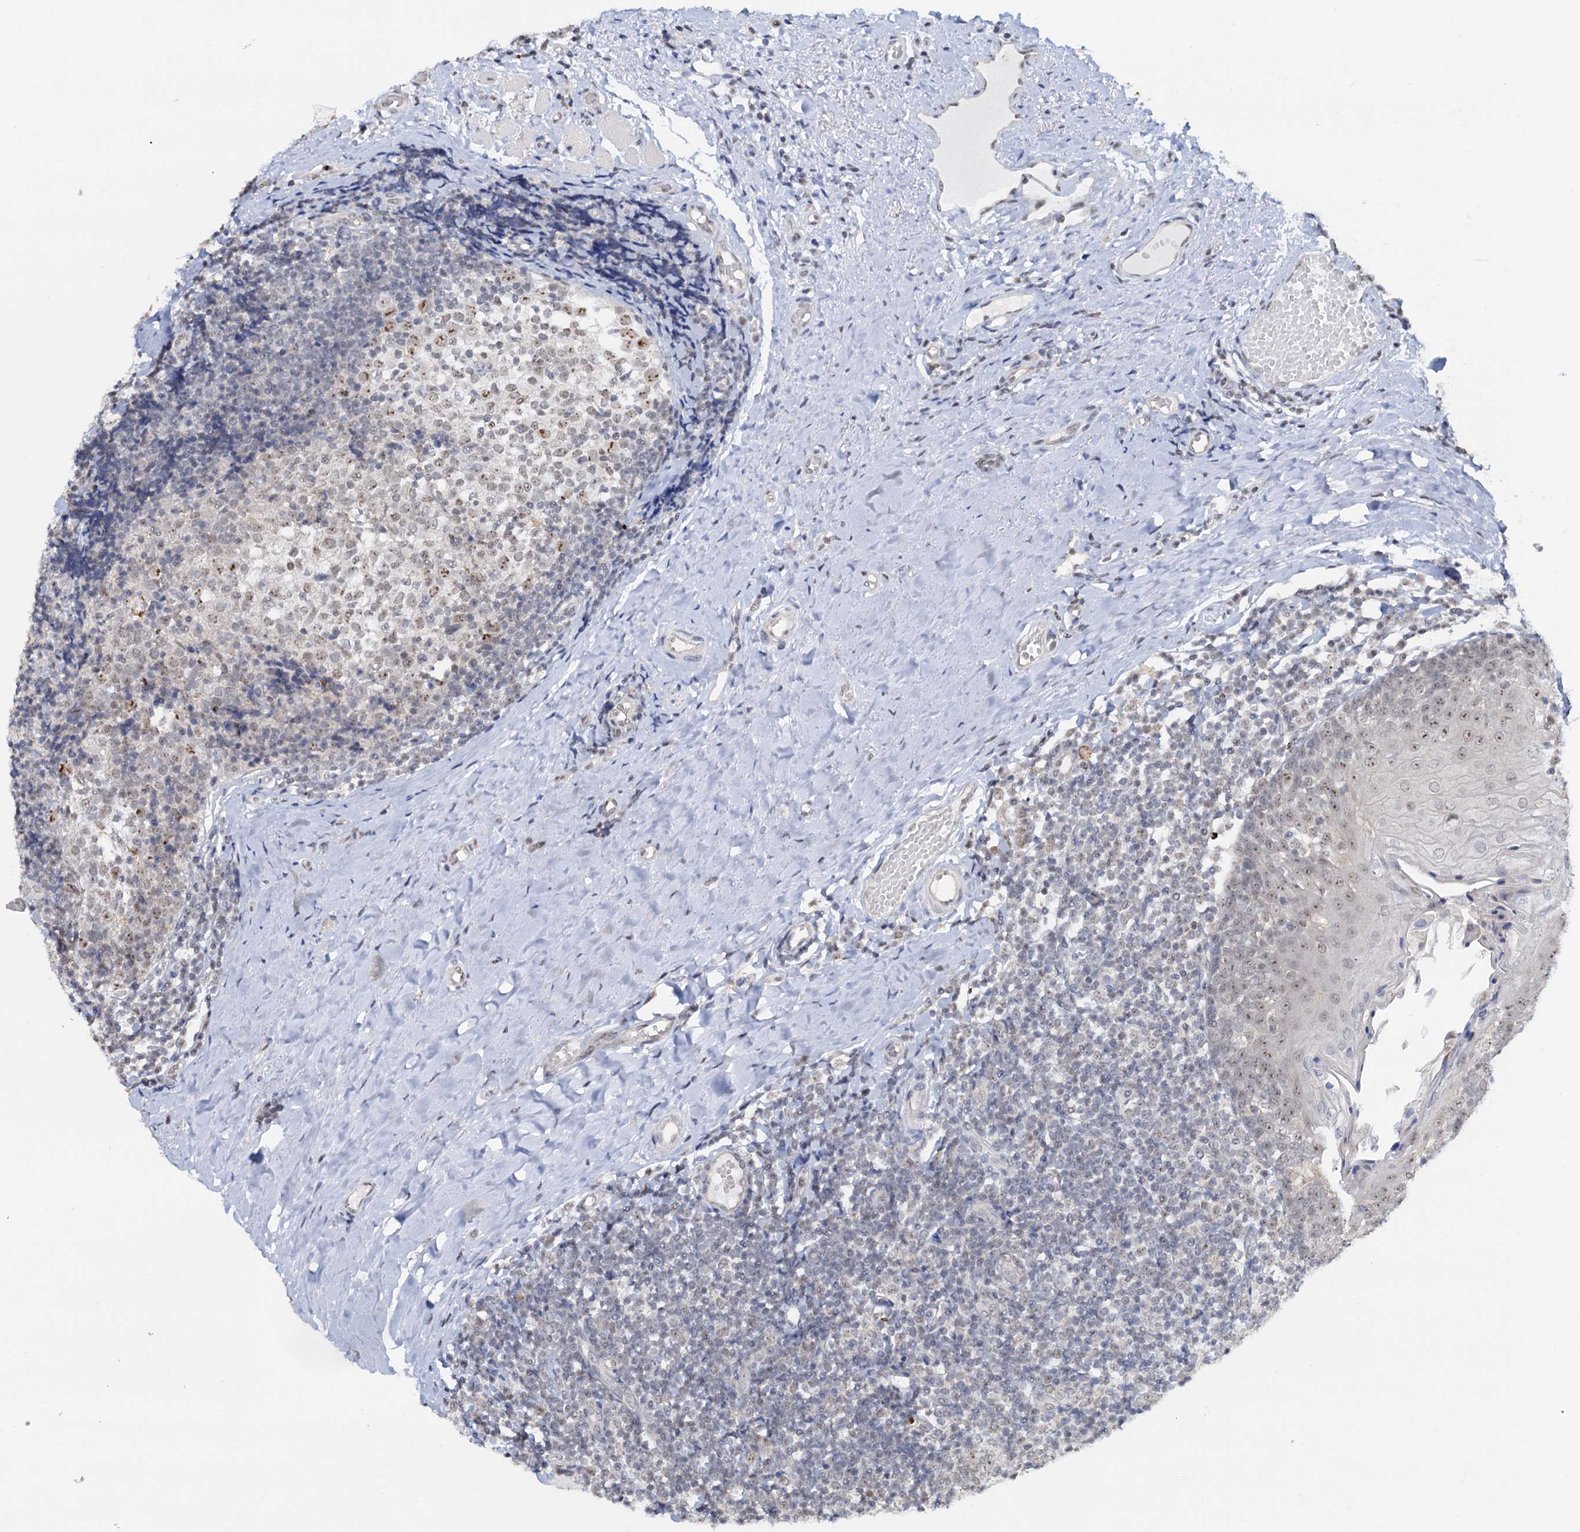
{"staining": {"intensity": "moderate", "quantity": "<25%", "location": "nuclear"}, "tissue": "tonsil", "cell_type": "Germinal center cells", "image_type": "normal", "snomed": [{"axis": "morphology", "description": "Normal tissue, NOS"}, {"axis": "topography", "description": "Tonsil"}], "caption": "Protein expression analysis of unremarkable tonsil reveals moderate nuclear expression in approximately <25% of germinal center cells. The staining was performed using DAB (3,3'-diaminobenzidine) to visualize the protein expression in brown, while the nuclei were stained in blue with hematoxylin (Magnification: 20x).", "gene": "NAT10", "patient": {"sex": "female", "age": 19}}